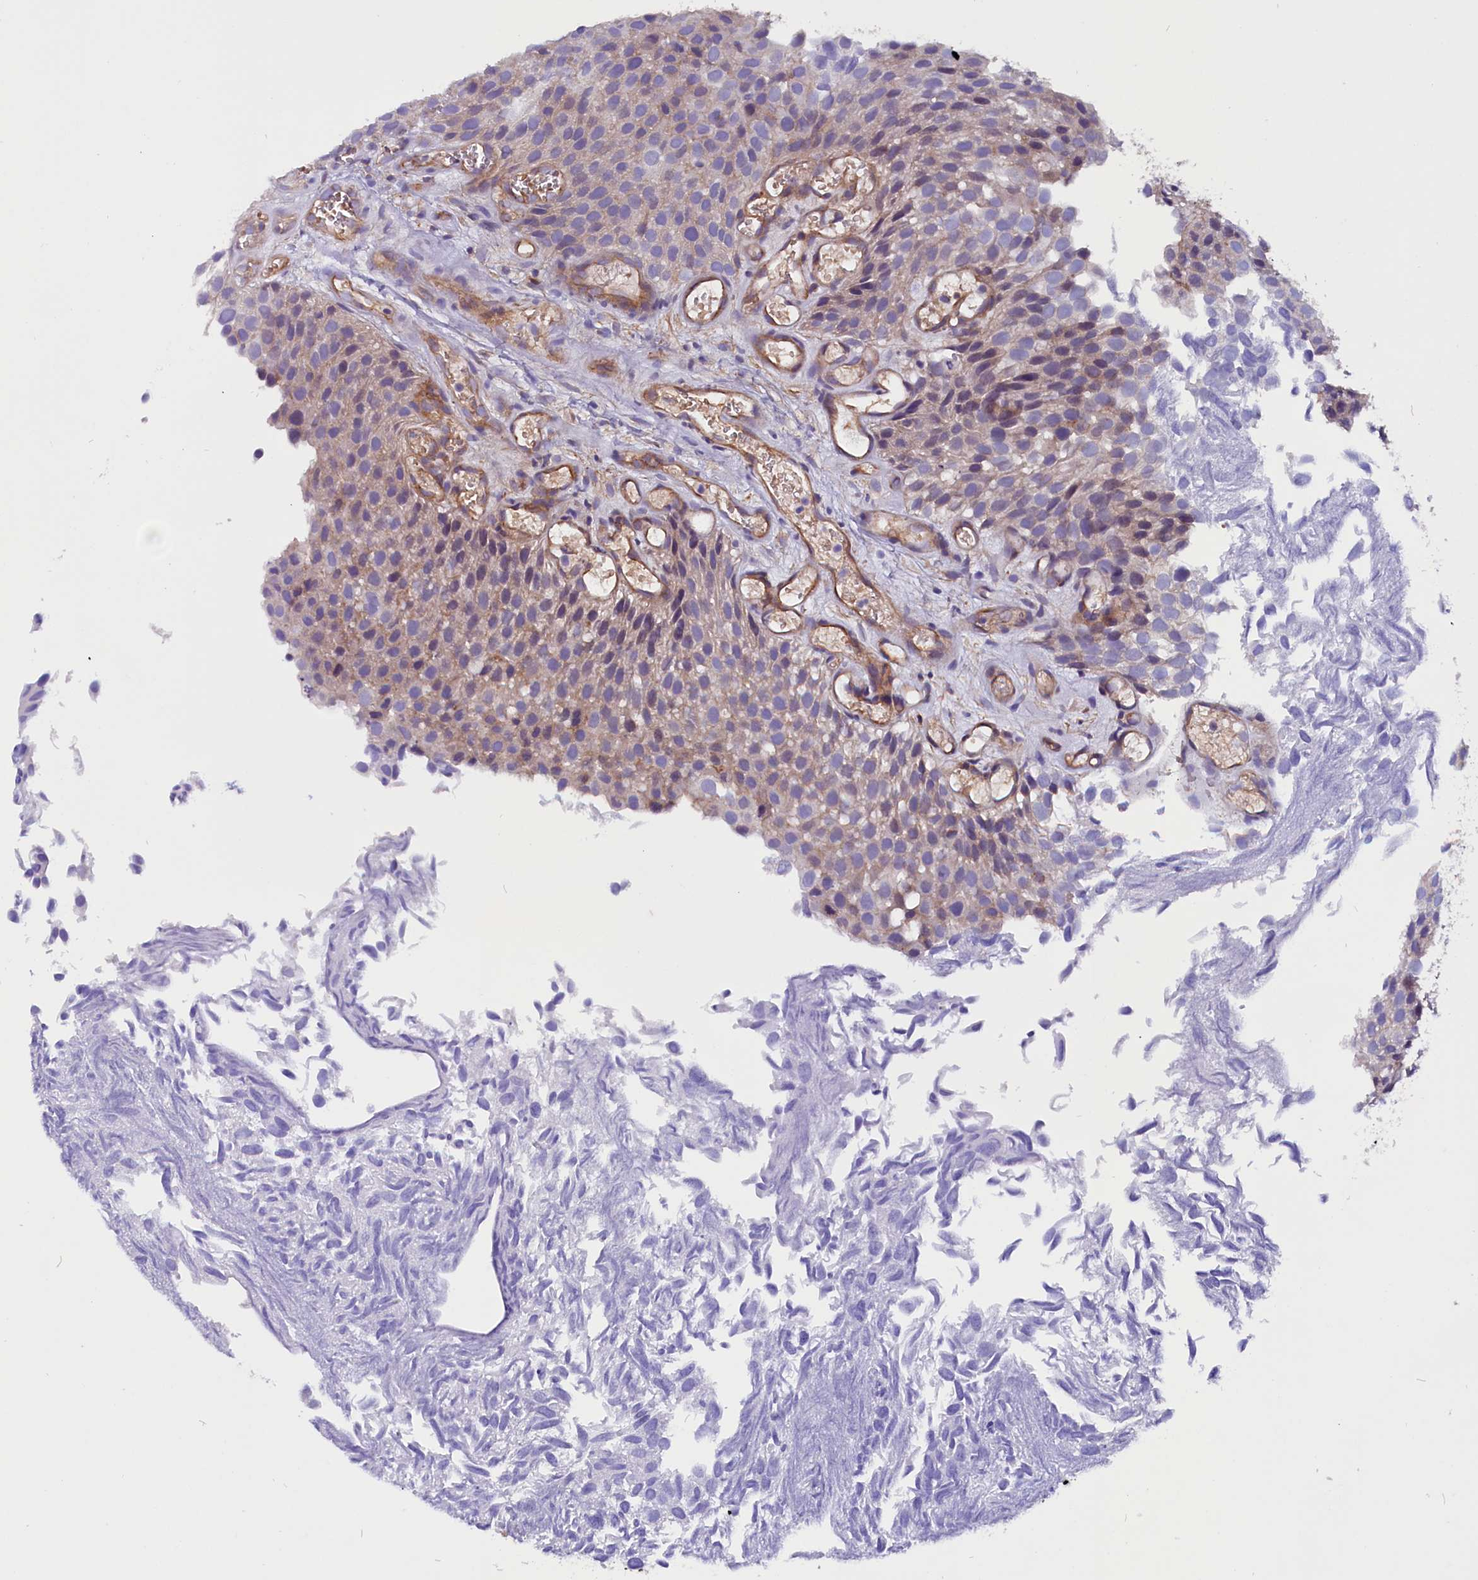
{"staining": {"intensity": "weak", "quantity": "25%-75%", "location": "cytoplasmic/membranous"}, "tissue": "urothelial cancer", "cell_type": "Tumor cells", "image_type": "cancer", "snomed": [{"axis": "morphology", "description": "Urothelial carcinoma, Low grade"}, {"axis": "topography", "description": "Urinary bladder"}], "caption": "Weak cytoplasmic/membranous expression is present in about 25%-75% of tumor cells in low-grade urothelial carcinoma.", "gene": "ZNF749", "patient": {"sex": "male", "age": 89}}